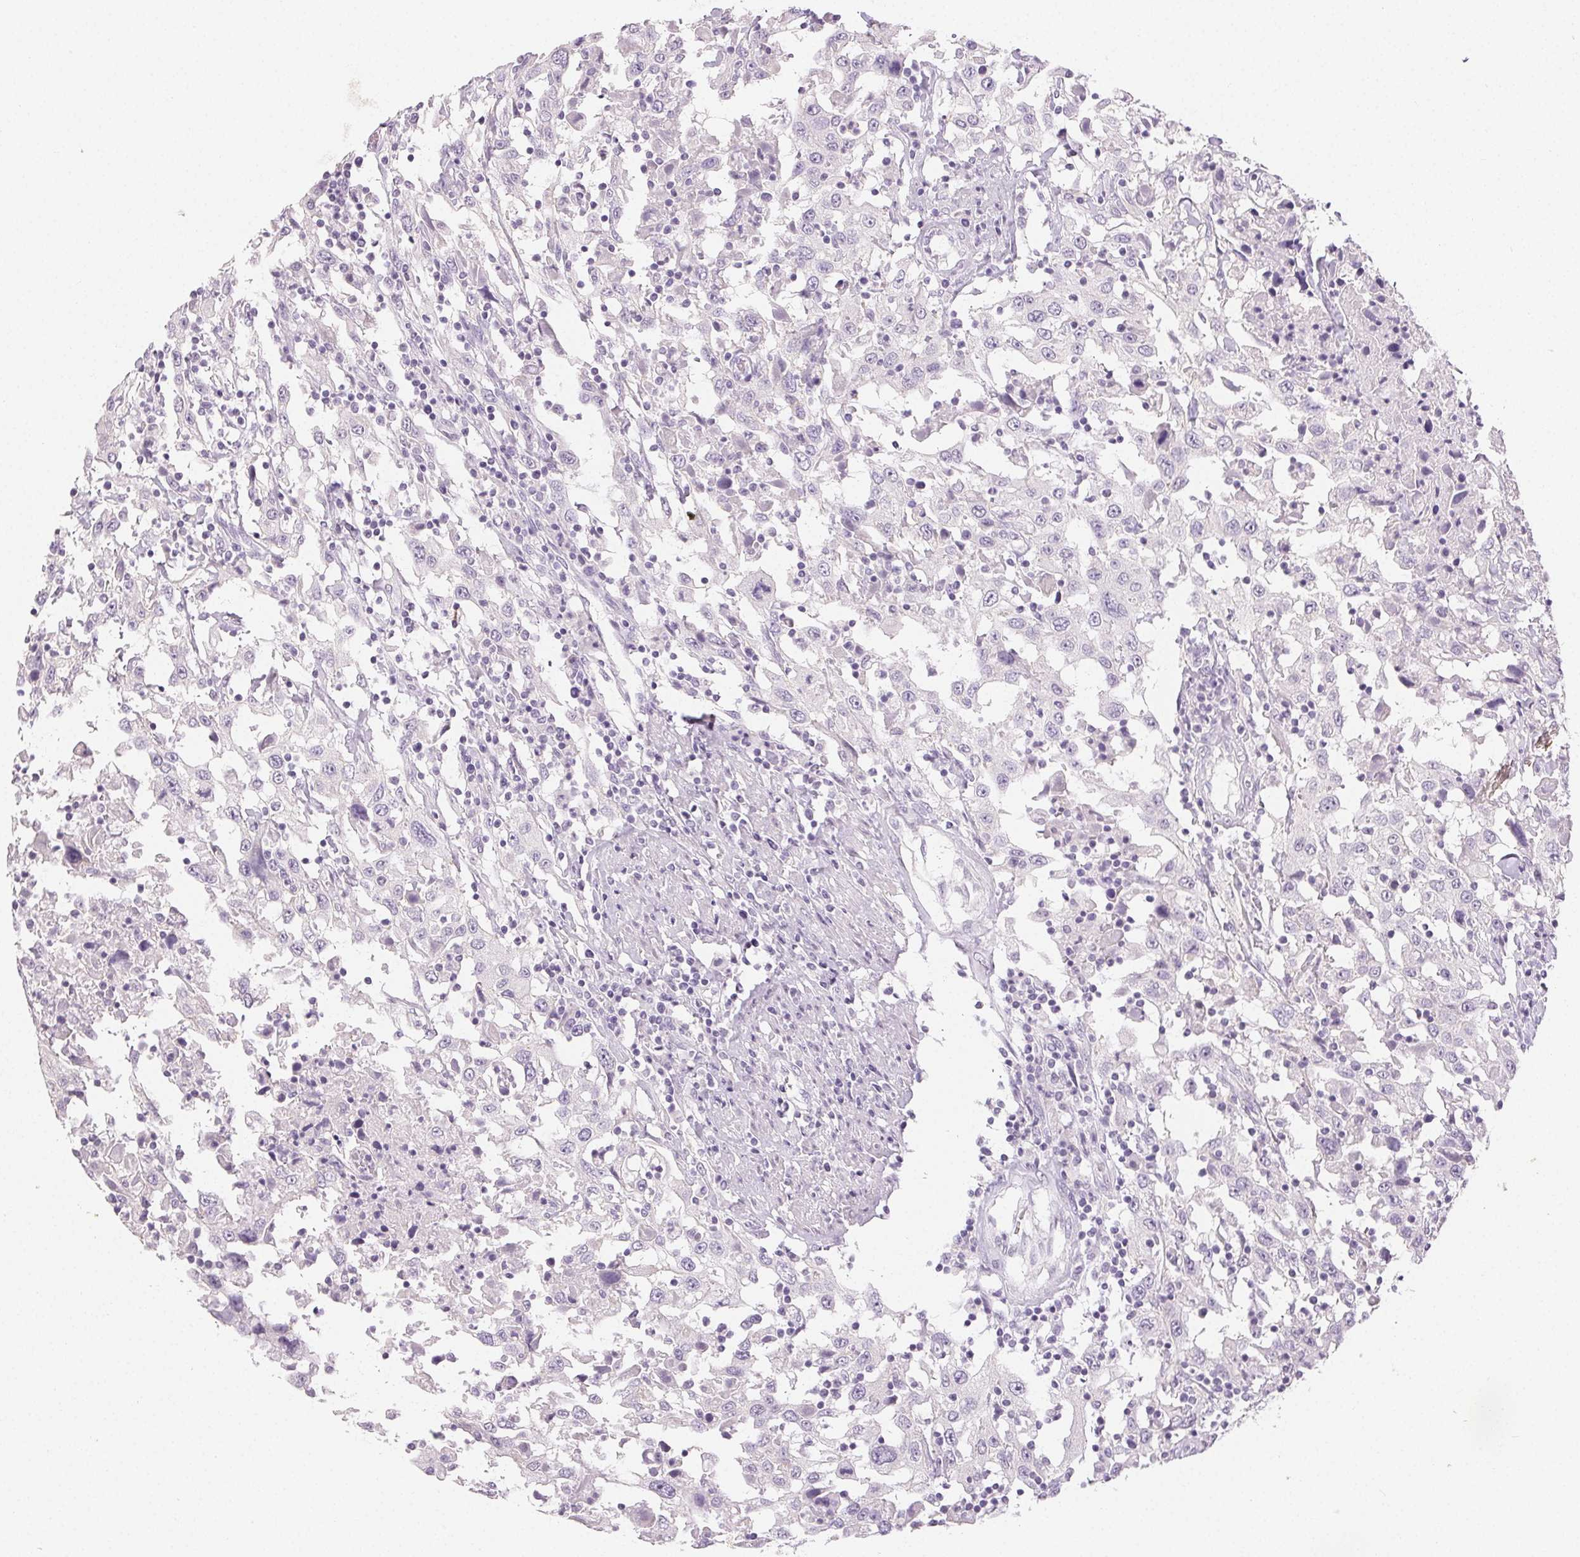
{"staining": {"intensity": "negative", "quantity": "none", "location": "none"}, "tissue": "urothelial cancer", "cell_type": "Tumor cells", "image_type": "cancer", "snomed": [{"axis": "morphology", "description": "Urothelial carcinoma, High grade"}, {"axis": "topography", "description": "Urinary bladder"}], "caption": "A photomicrograph of urothelial carcinoma (high-grade) stained for a protein shows no brown staining in tumor cells.", "gene": "SFTPD", "patient": {"sex": "male", "age": 61}}